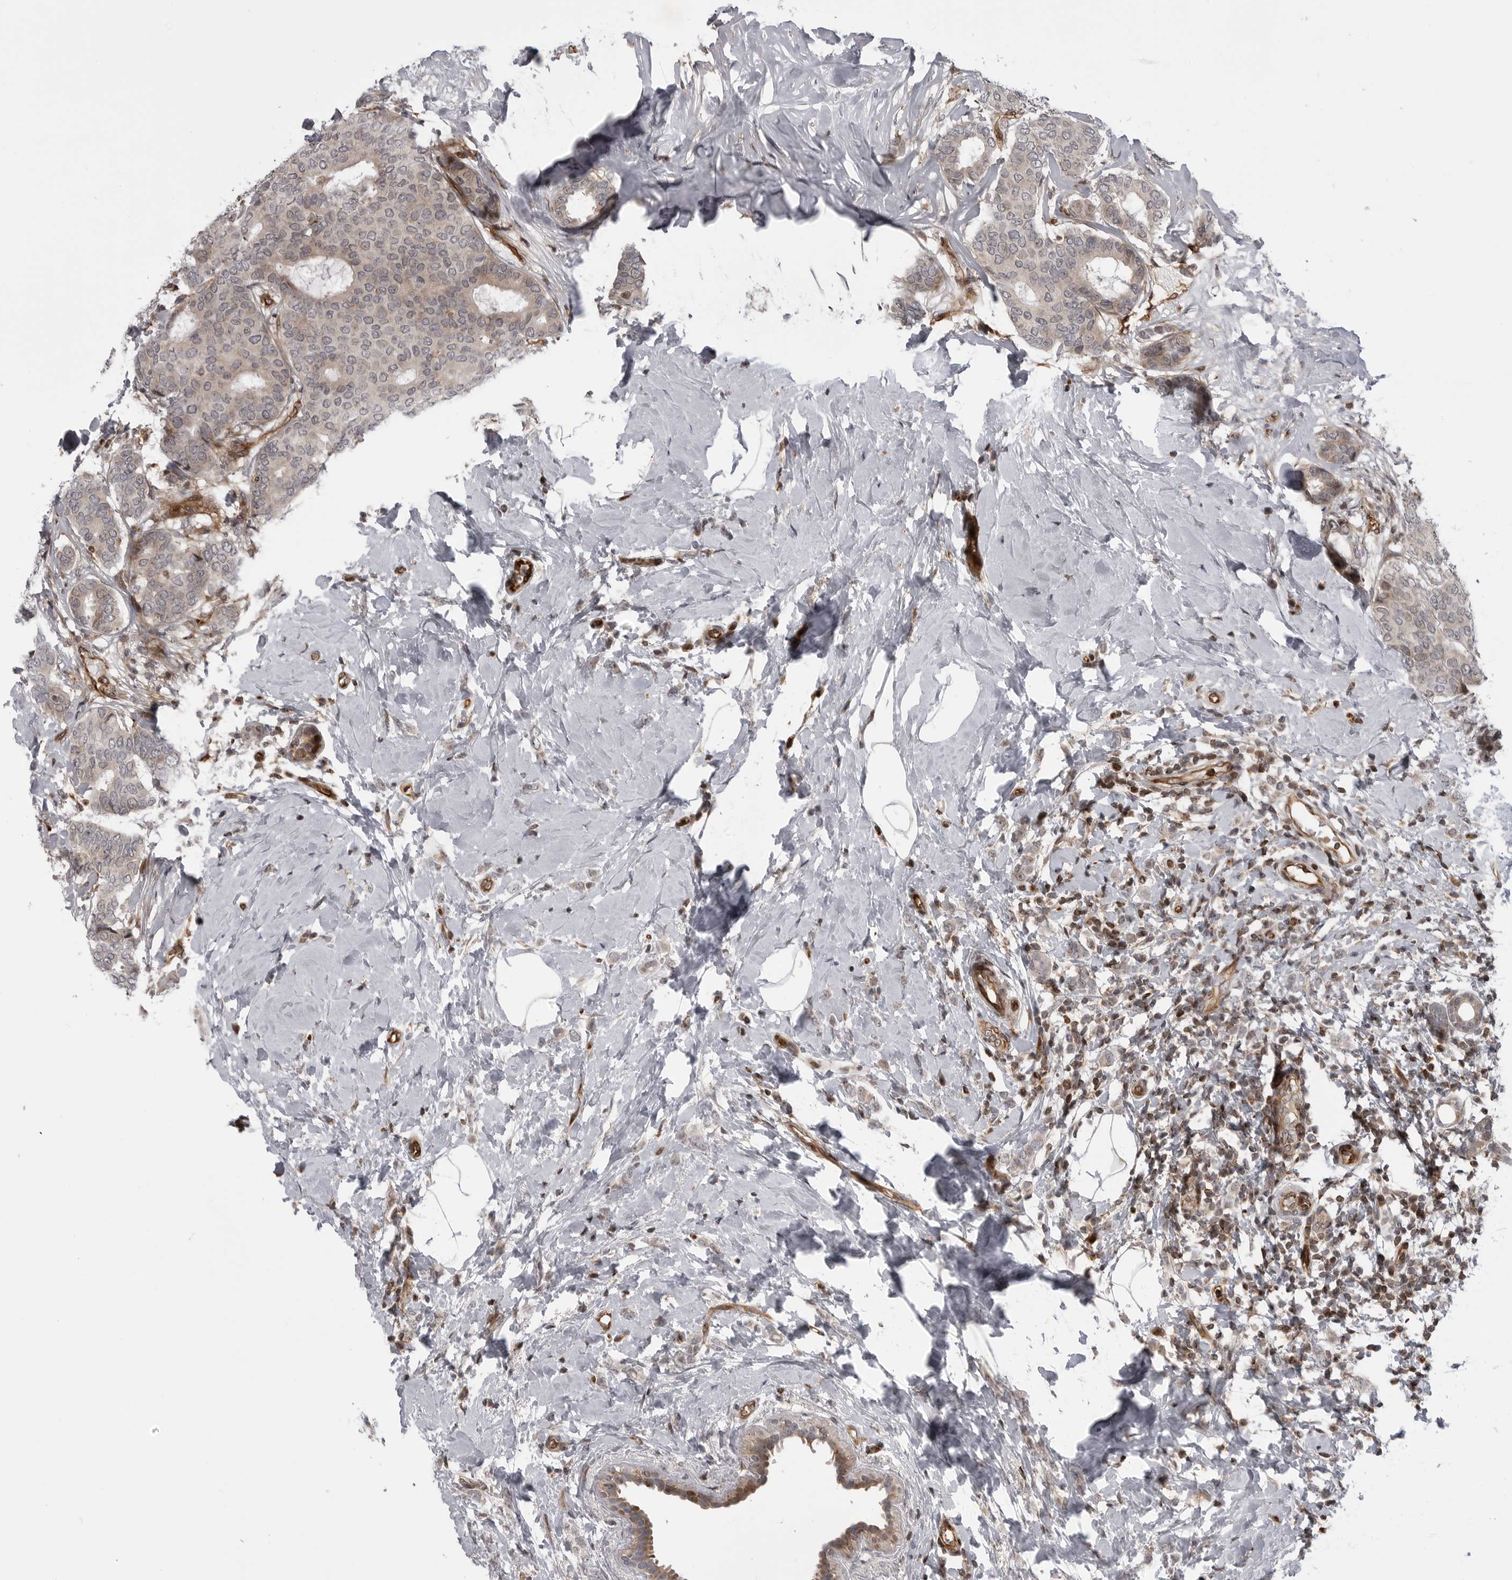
{"staining": {"intensity": "weak", "quantity": "<25%", "location": "cytoplasmic/membranous"}, "tissue": "breast cancer", "cell_type": "Tumor cells", "image_type": "cancer", "snomed": [{"axis": "morphology", "description": "Lobular carcinoma"}, {"axis": "topography", "description": "Breast"}], "caption": "IHC micrograph of neoplastic tissue: human breast cancer (lobular carcinoma) stained with DAB displays no significant protein staining in tumor cells.", "gene": "ABL1", "patient": {"sex": "female", "age": 47}}